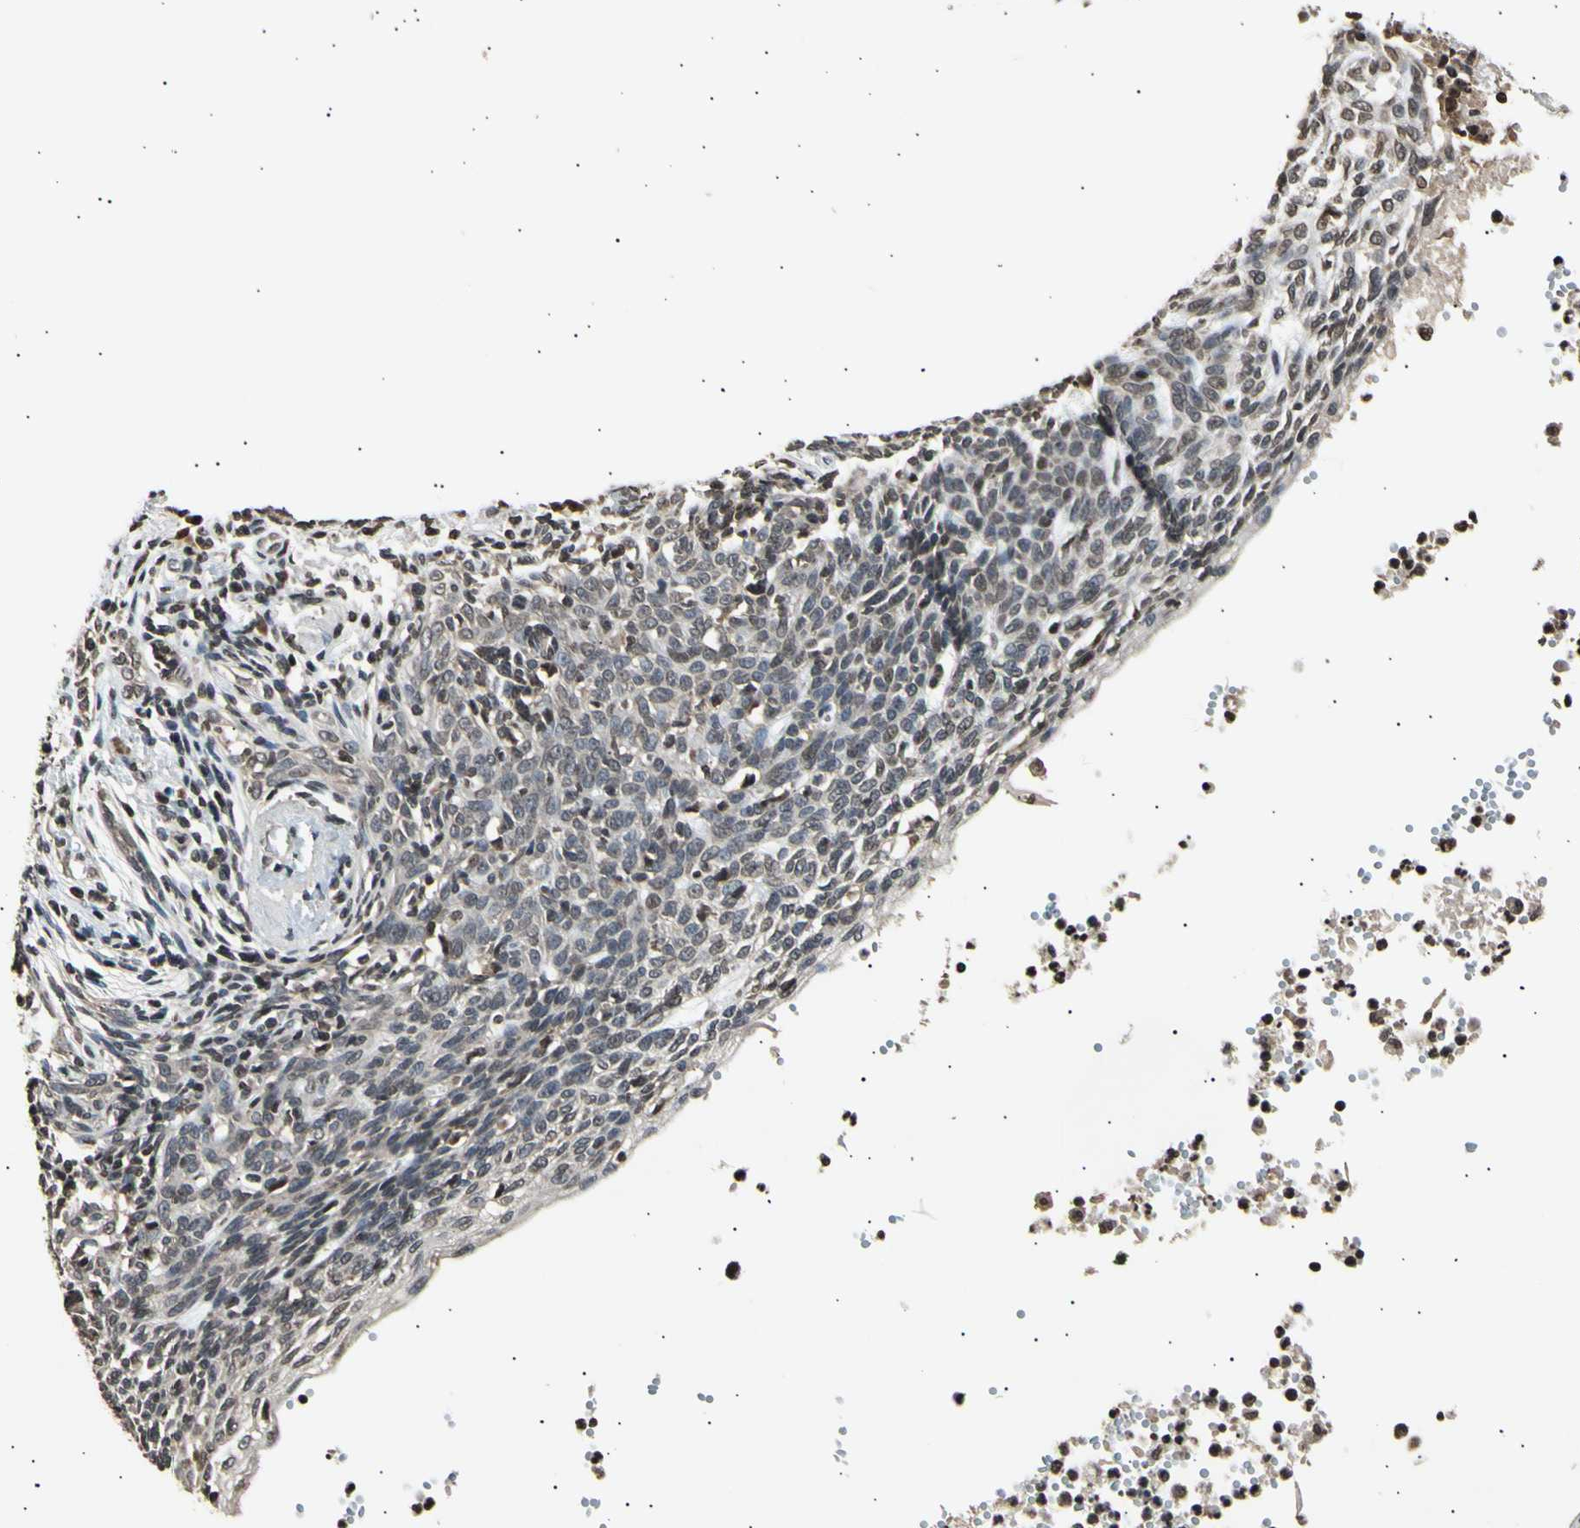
{"staining": {"intensity": "moderate", "quantity": "25%-75%", "location": "cytoplasmic/membranous,nuclear"}, "tissue": "skin cancer", "cell_type": "Tumor cells", "image_type": "cancer", "snomed": [{"axis": "morphology", "description": "Normal tissue, NOS"}, {"axis": "morphology", "description": "Basal cell carcinoma"}, {"axis": "topography", "description": "Skin"}], "caption": "Immunohistochemistry (IHC) of skin cancer reveals medium levels of moderate cytoplasmic/membranous and nuclear positivity in about 25%-75% of tumor cells.", "gene": "ANAPC7", "patient": {"sex": "male", "age": 87}}